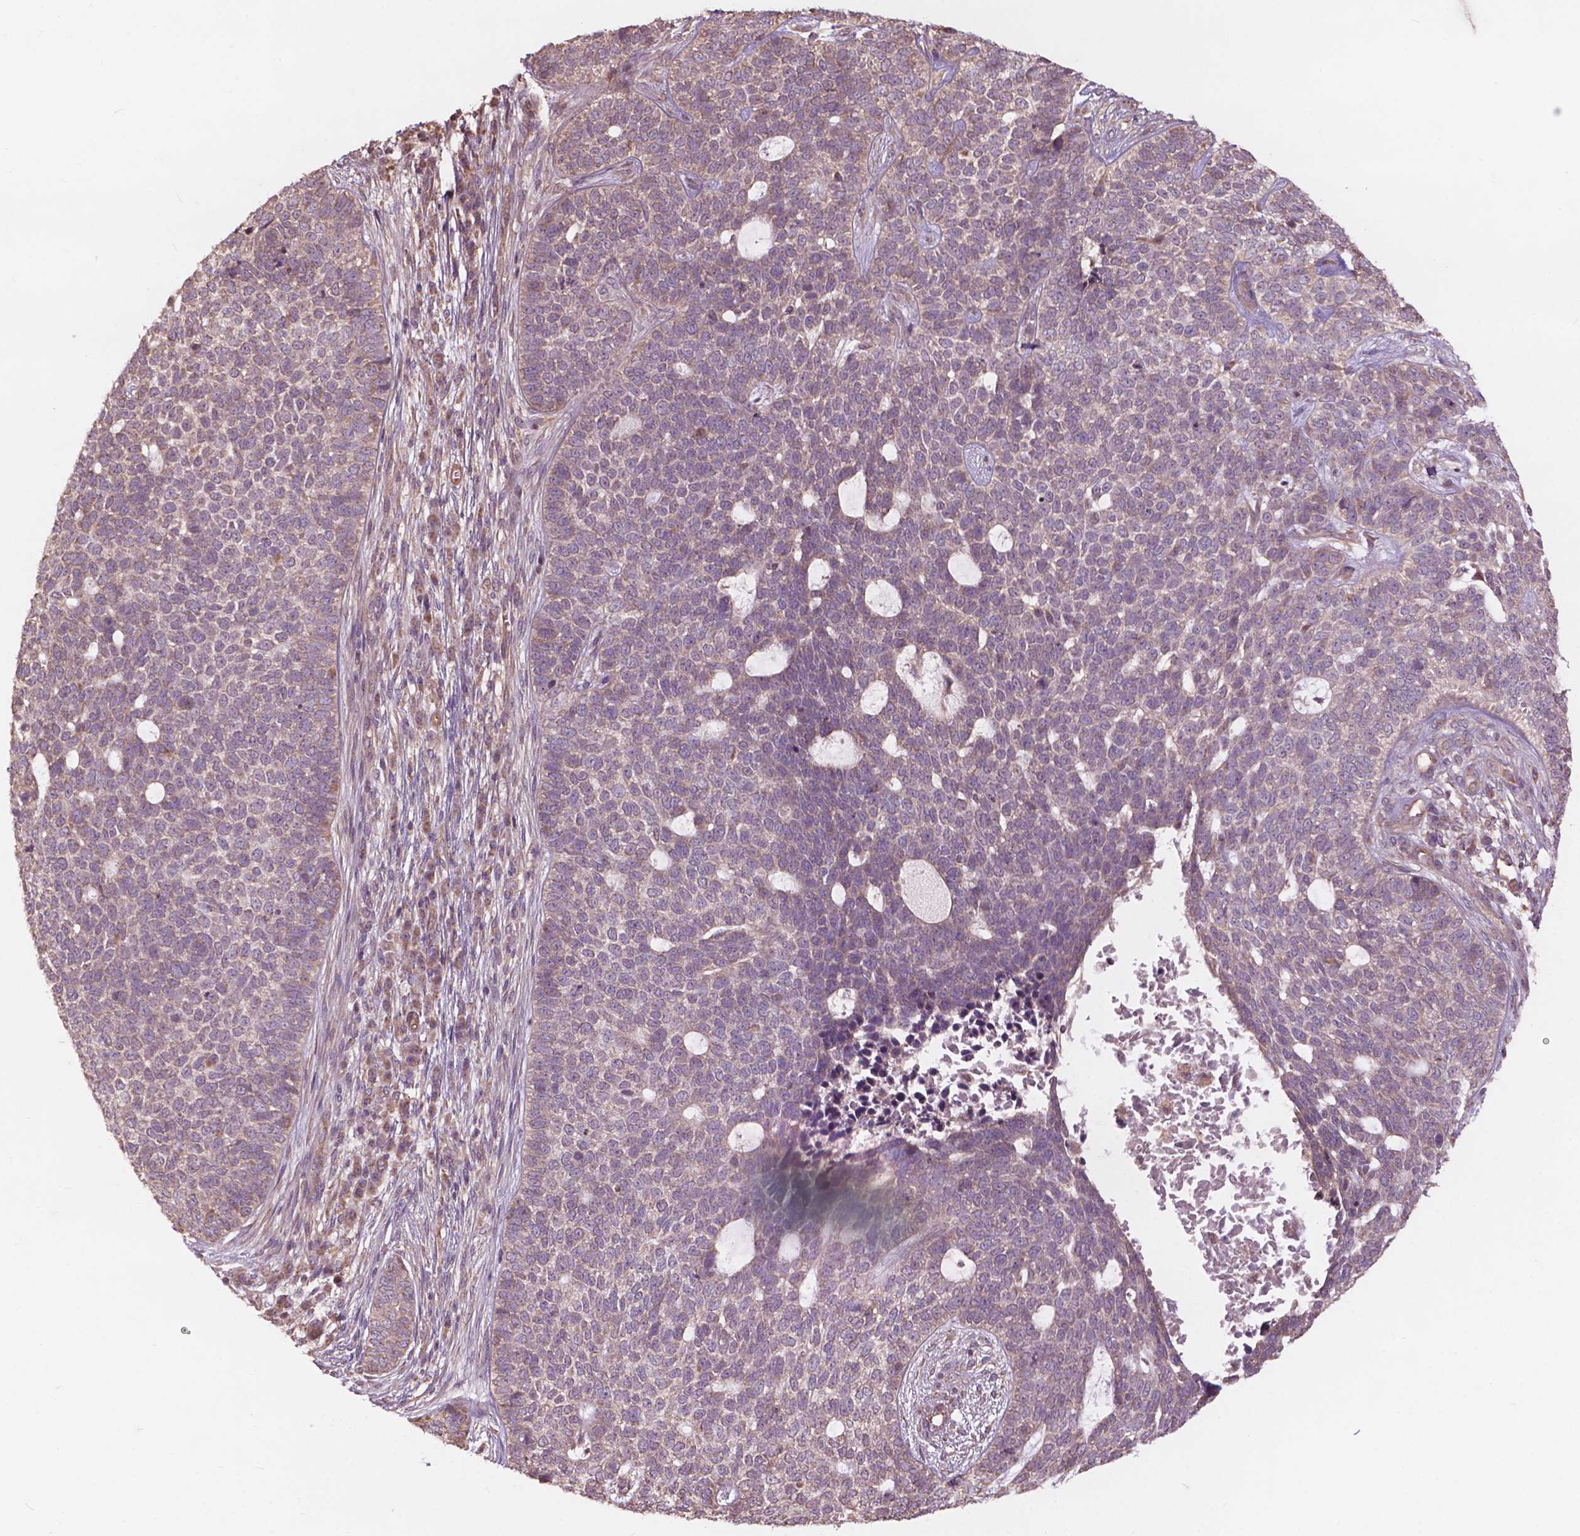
{"staining": {"intensity": "weak", "quantity": "<25%", "location": "cytoplasmic/membranous"}, "tissue": "skin cancer", "cell_type": "Tumor cells", "image_type": "cancer", "snomed": [{"axis": "morphology", "description": "Basal cell carcinoma"}, {"axis": "topography", "description": "Skin"}], "caption": "There is no significant staining in tumor cells of skin cancer (basal cell carcinoma).", "gene": "CDC42BPA", "patient": {"sex": "female", "age": 69}}